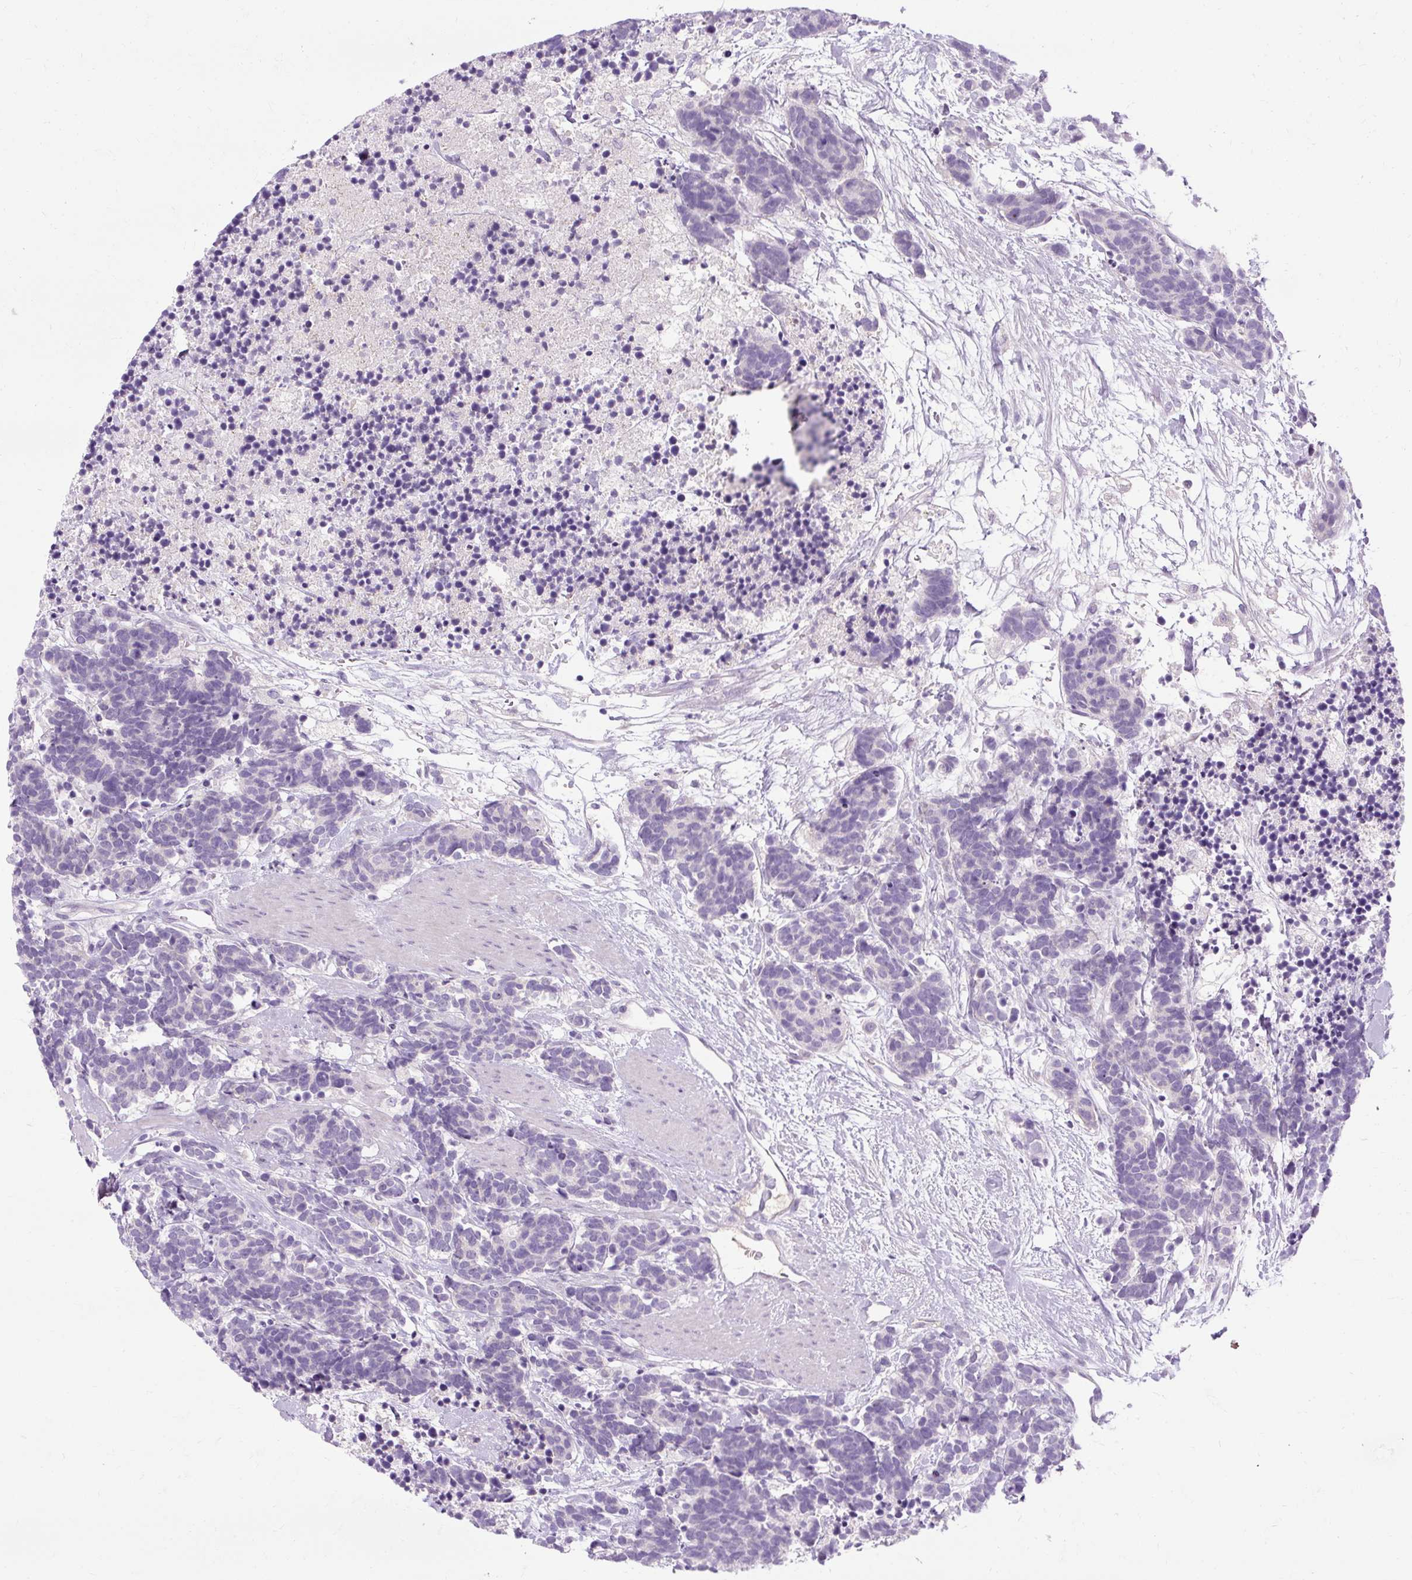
{"staining": {"intensity": "negative", "quantity": "none", "location": "none"}, "tissue": "carcinoid", "cell_type": "Tumor cells", "image_type": "cancer", "snomed": [{"axis": "morphology", "description": "Carcinoma, NOS"}, {"axis": "morphology", "description": "Carcinoid, malignant, NOS"}, {"axis": "topography", "description": "Prostate"}], "caption": "This photomicrograph is of carcinoid stained with IHC to label a protein in brown with the nuclei are counter-stained blue. There is no expression in tumor cells.", "gene": "ARRDC2", "patient": {"sex": "male", "age": 57}}